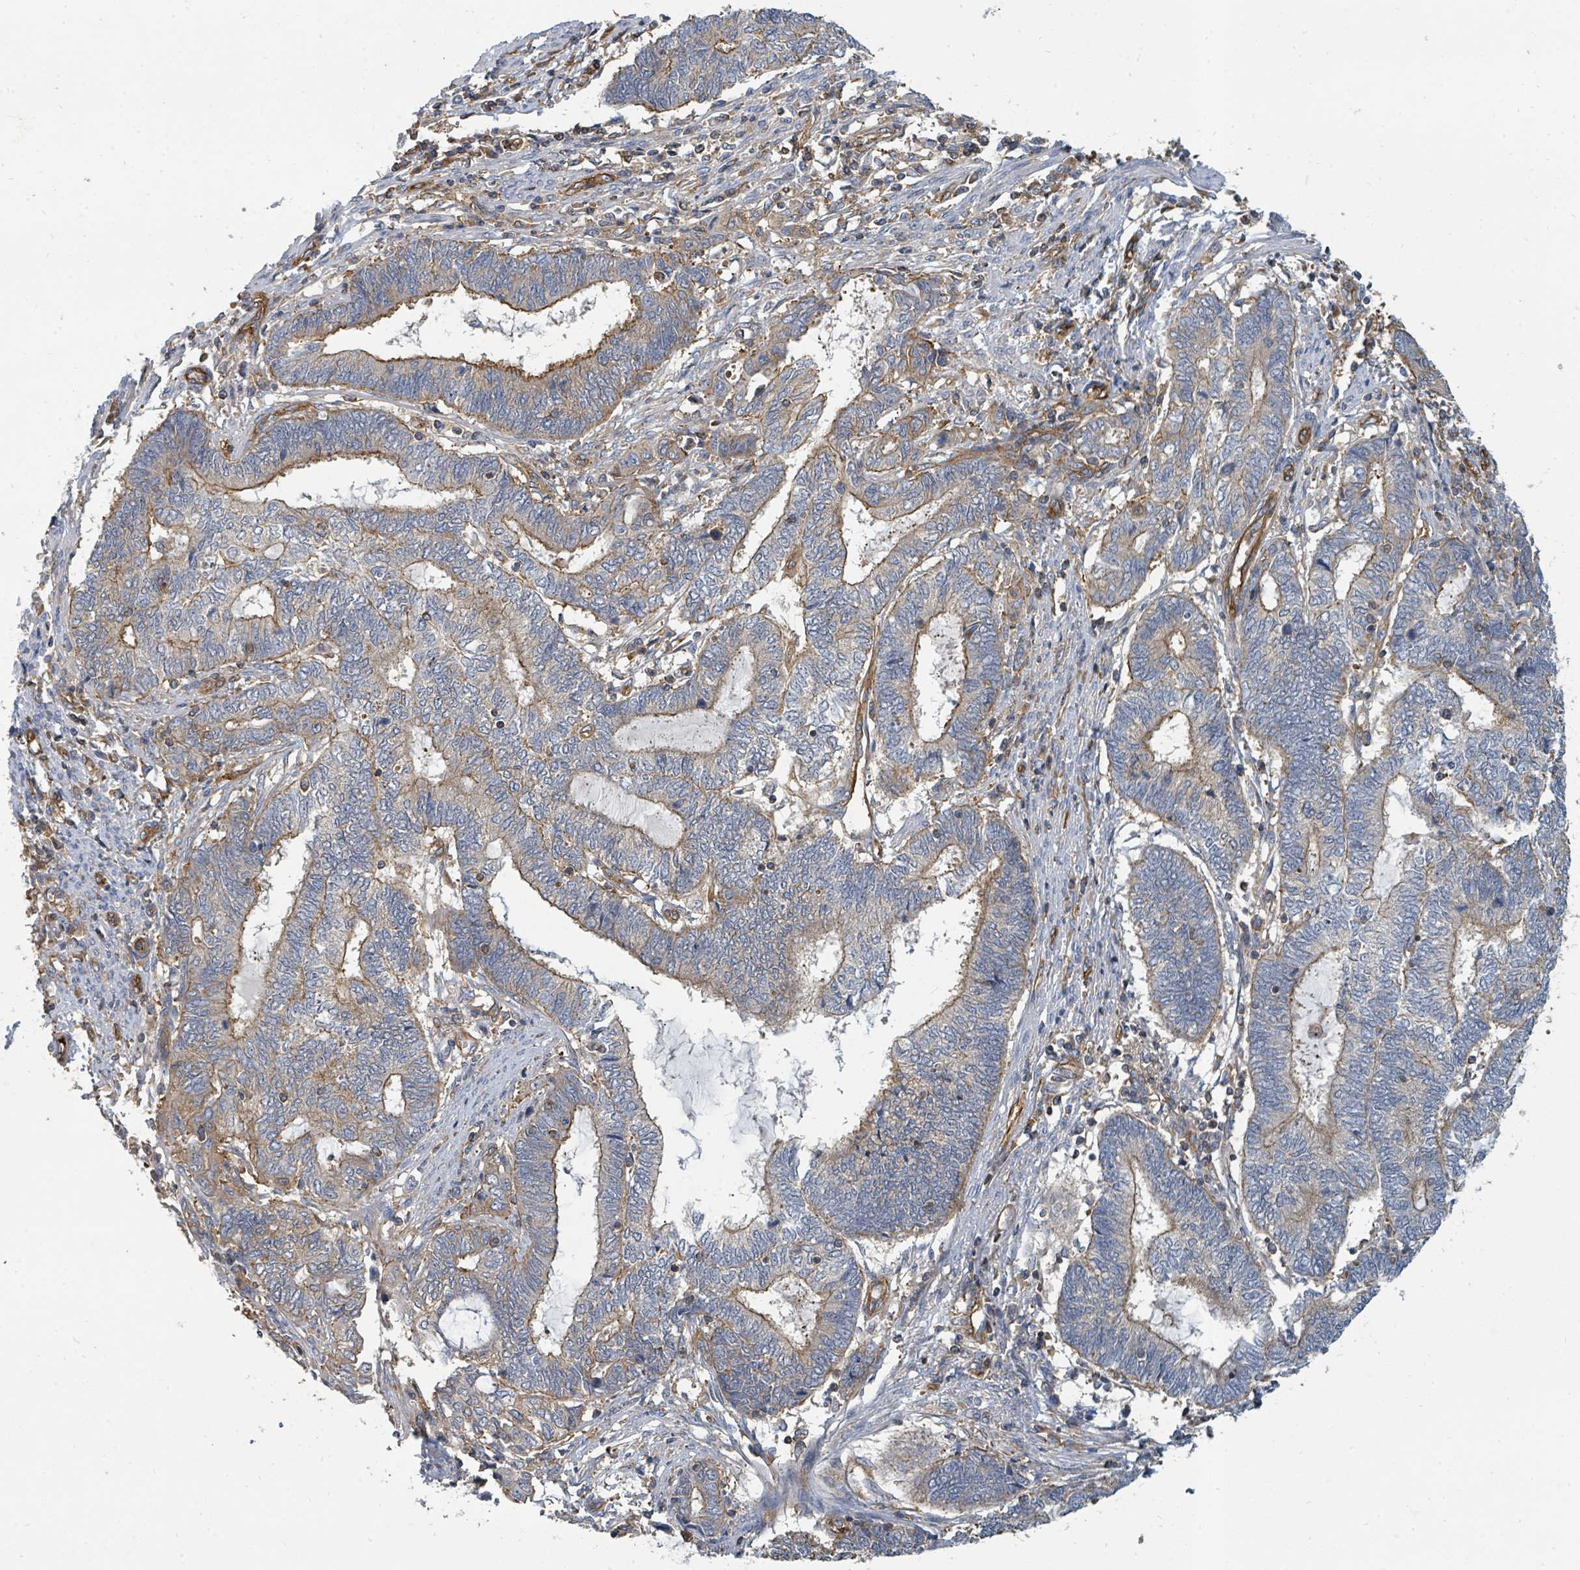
{"staining": {"intensity": "moderate", "quantity": "<25%", "location": "cytoplasmic/membranous"}, "tissue": "endometrial cancer", "cell_type": "Tumor cells", "image_type": "cancer", "snomed": [{"axis": "morphology", "description": "Adenocarcinoma, NOS"}, {"axis": "topography", "description": "Uterus"}, {"axis": "topography", "description": "Endometrium"}], "caption": "Endometrial adenocarcinoma stained for a protein (brown) shows moderate cytoplasmic/membranous positive staining in approximately <25% of tumor cells.", "gene": "BOLA2B", "patient": {"sex": "female", "age": 70}}